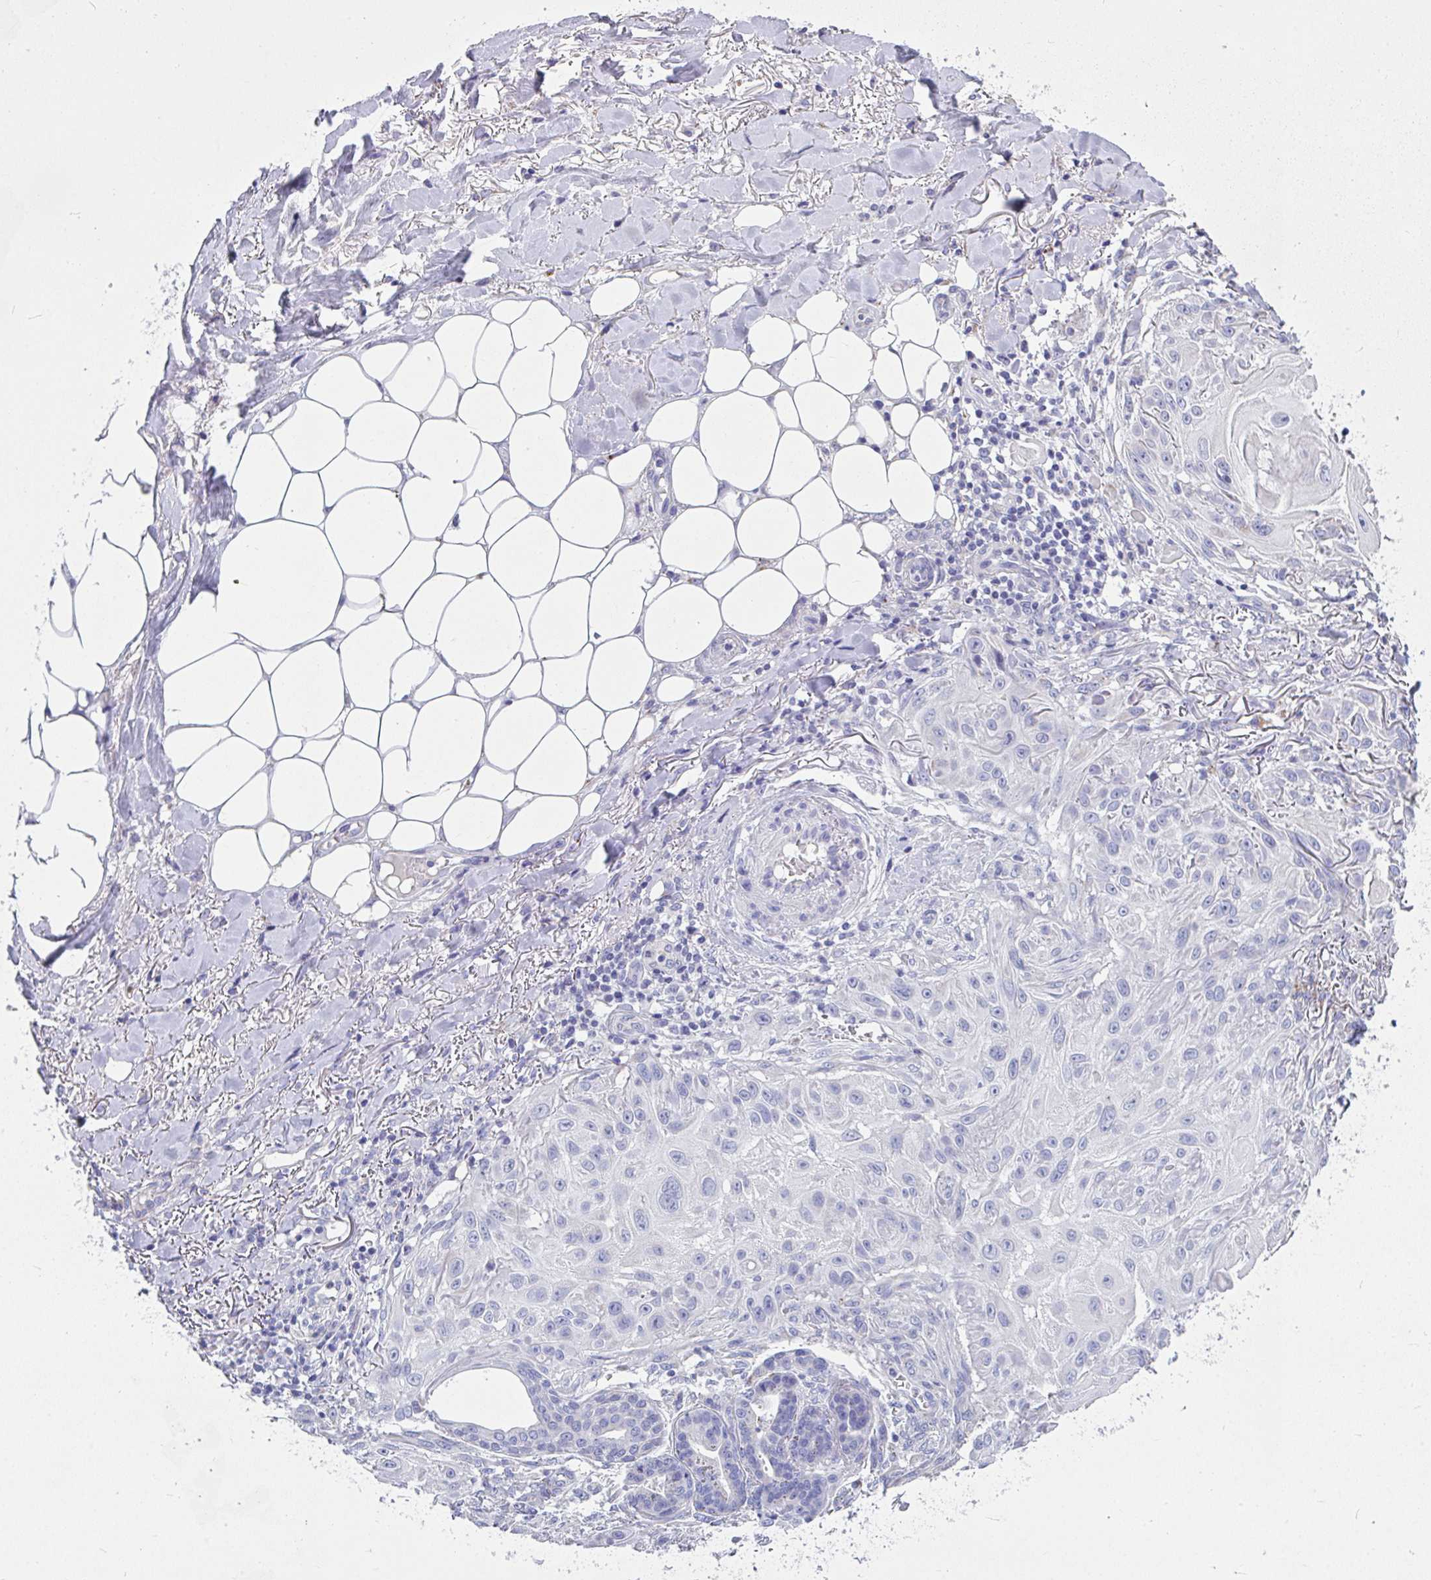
{"staining": {"intensity": "negative", "quantity": "none", "location": "none"}, "tissue": "skin cancer", "cell_type": "Tumor cells", "image_type": "cancer", "snomed": [{"axis": "morphology", "description": "Squamous cell carcinoma, NOS"}, {"axis": "topography", "description": "Skin"}], "caption": "High power microscopy image of an IHC micrograph of skin cancer (squamous cell carcinoma), revealing no significant positivity in tumor cells.", "gene": "COA5", "patient": {"sex": "female", "age": 91}}